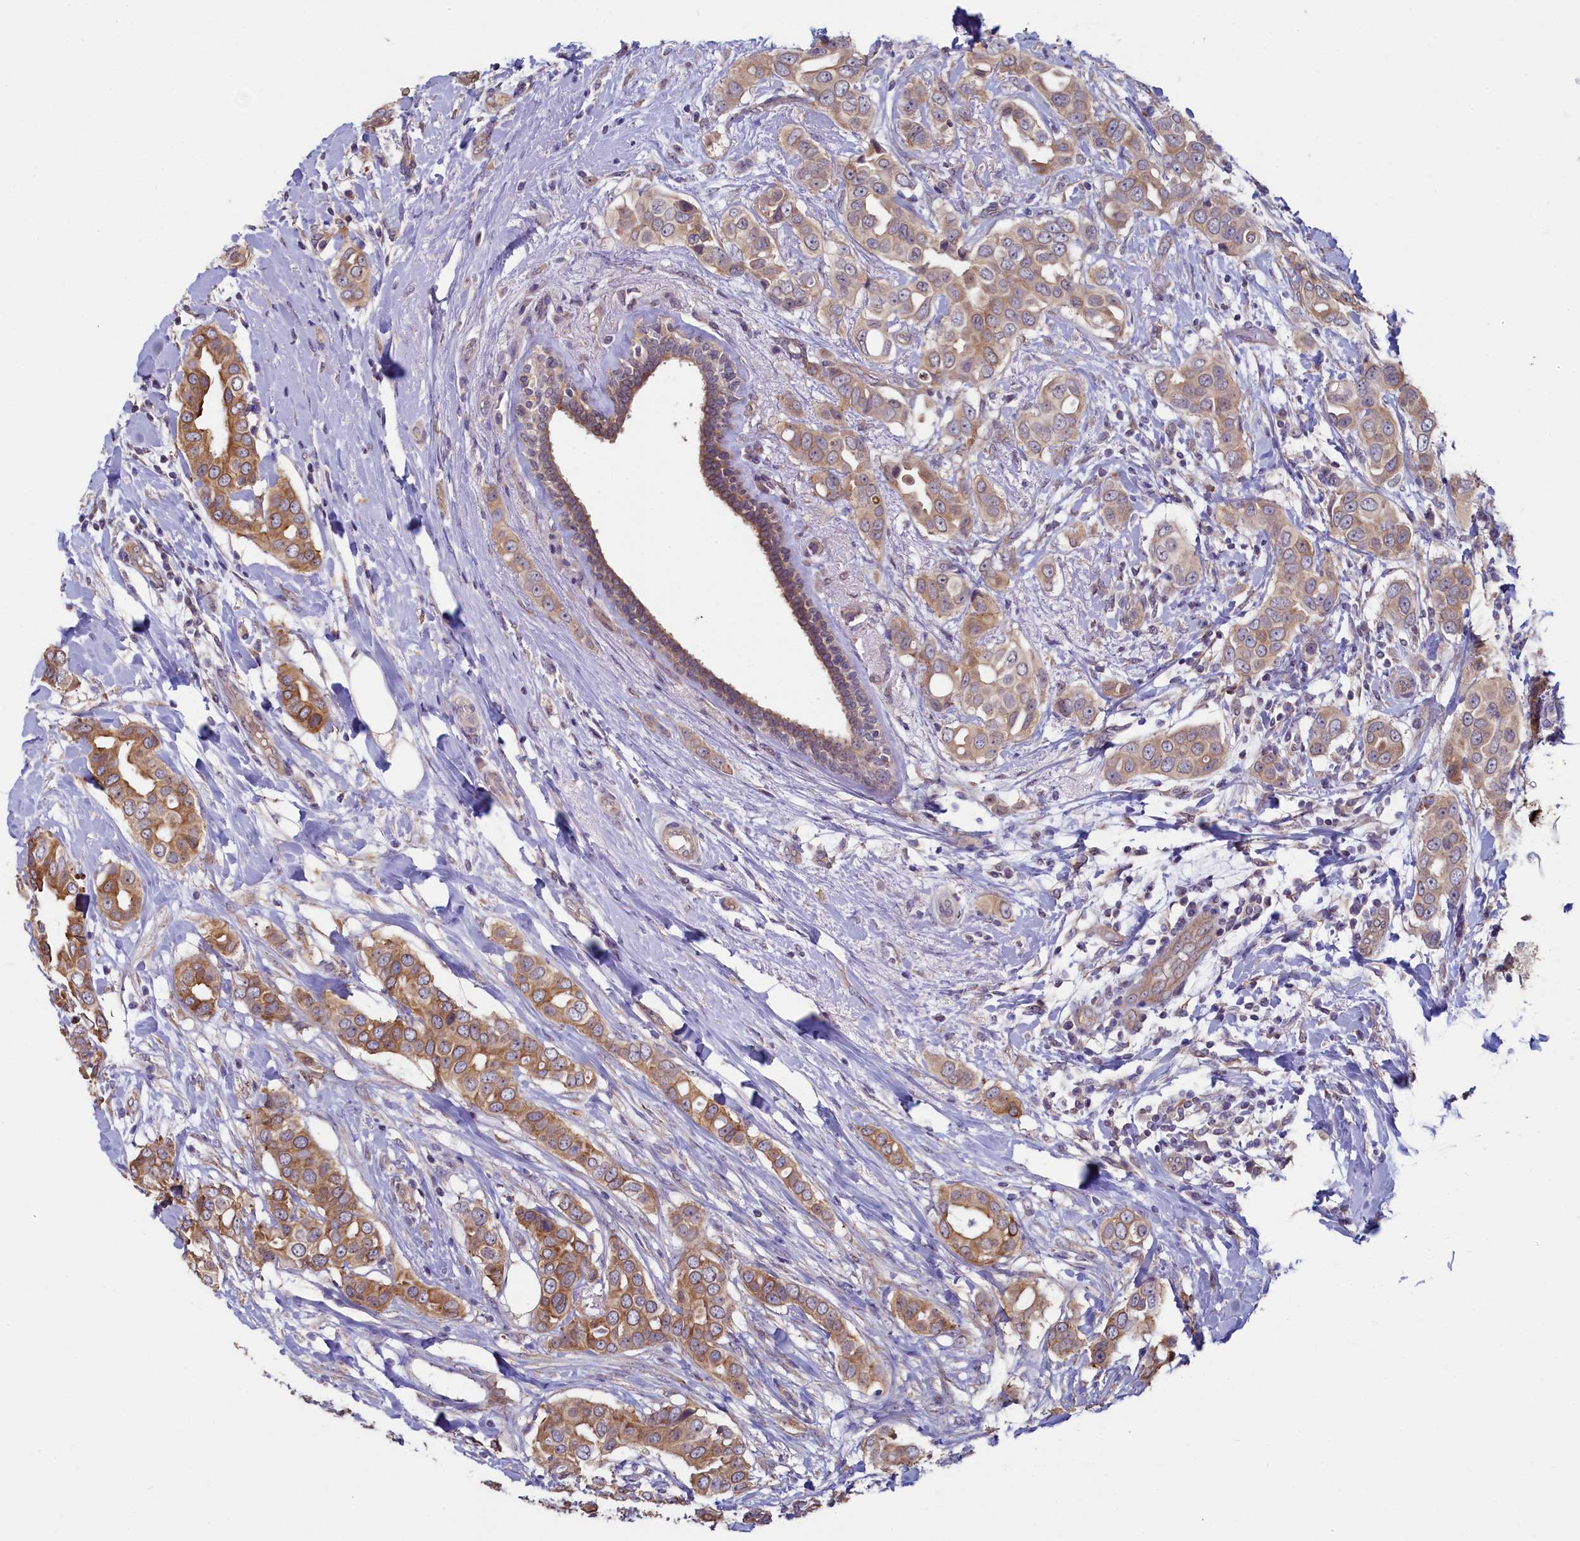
{"staining": {"intensity": "moderate", "quantity": ">75%", "location": "cytoplasmic/membranous"}, "tissue": "breast cancer", "cell_type": "Tumor cells", "image_type": "cancer", "snomed": [{"axis": "morphology", "description": "Lobular carcinoma"}, {"axis": "topography", "description": "Breast"}], "caption": "Immunohistochemical staining of human breast lobular carcinoma exhibits medium levels of moderate cytoplasmic/membranous protein positivity in approximately >75% of tumor cells.", "gene": "SPATA2L", "patient": {"sex": "female", "age": 51}}